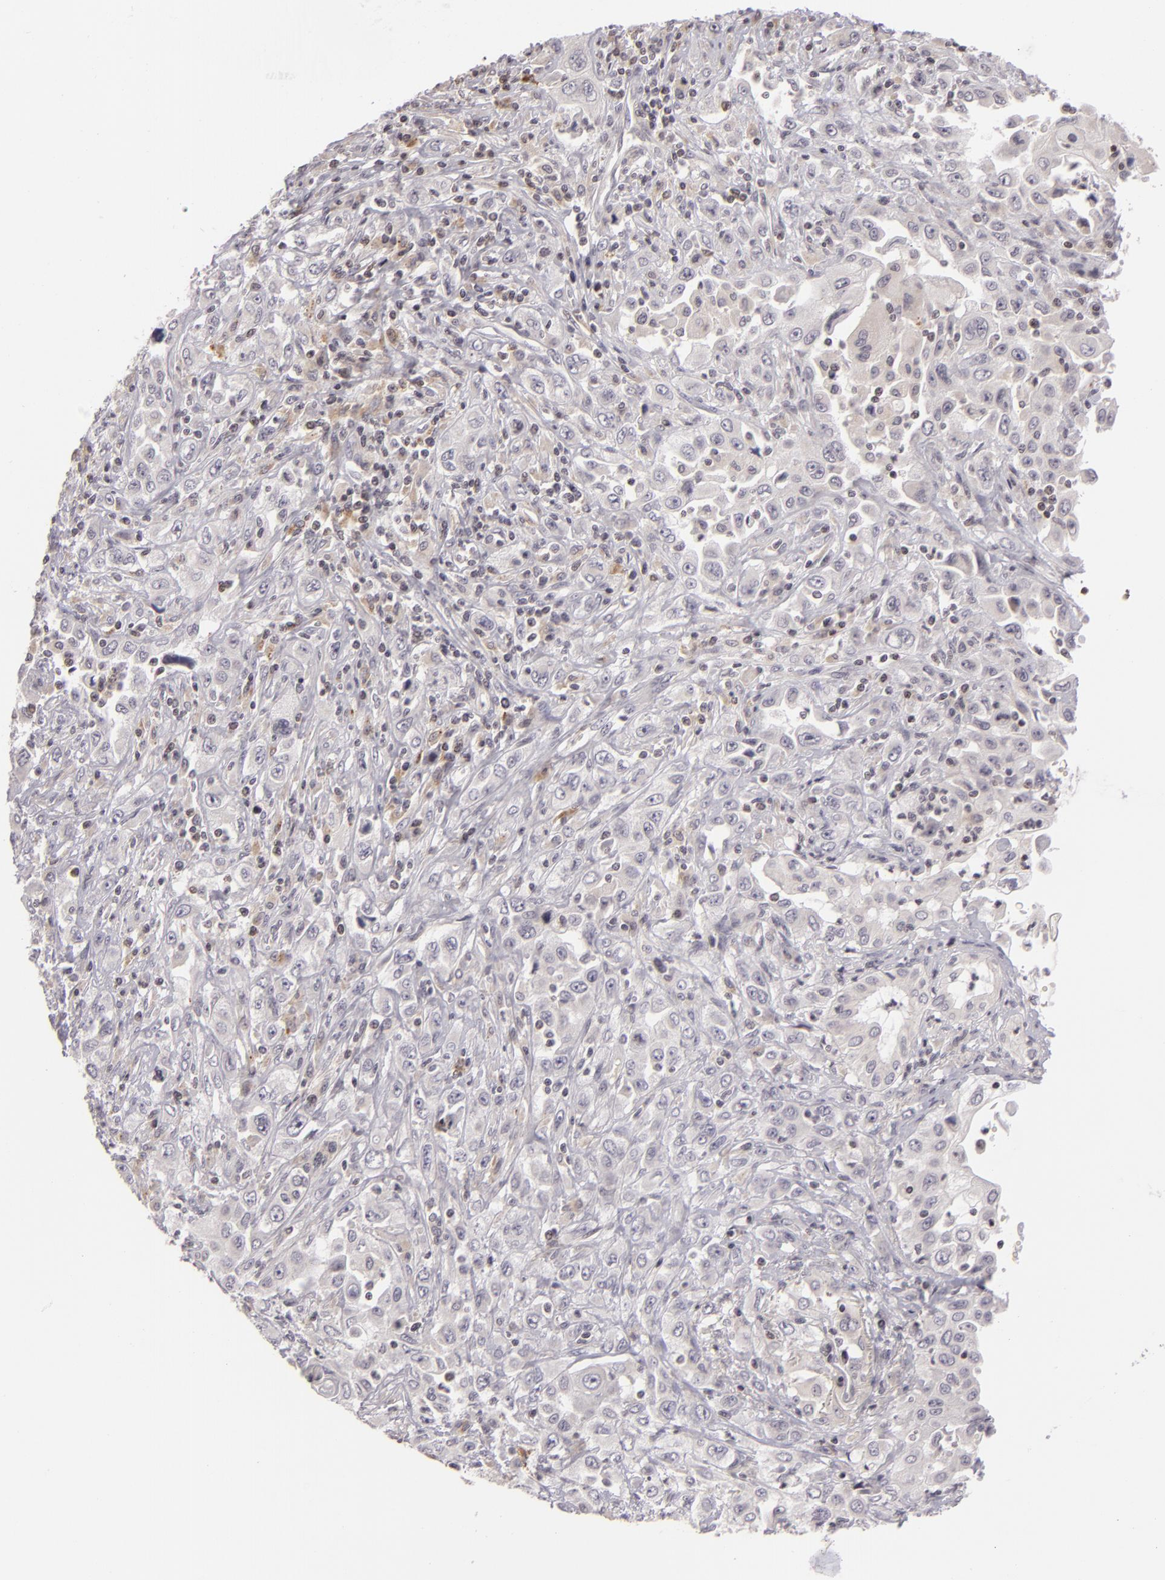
{"staining": {"intensity": "negative", "quantity": "none", "location": "none"}, "tissue": "pancreatic cancer", "cell_type": "Tumor cells", "image_type": "cancer", "snomed": [{"axis": "morphology", "description": "Adenocarcinoma, NOS"}, {"axis": "topography", "description": "Pancreas"}], "caption": "DAB (3,3'-diaminobenzidine) immunohistochemical staining of pancreatic cancer (adenocarcinoma) exhibits no significant expression in tumor cells.", "gene": "AKAP6", "patient": {"sex": "male", "age": 70}}